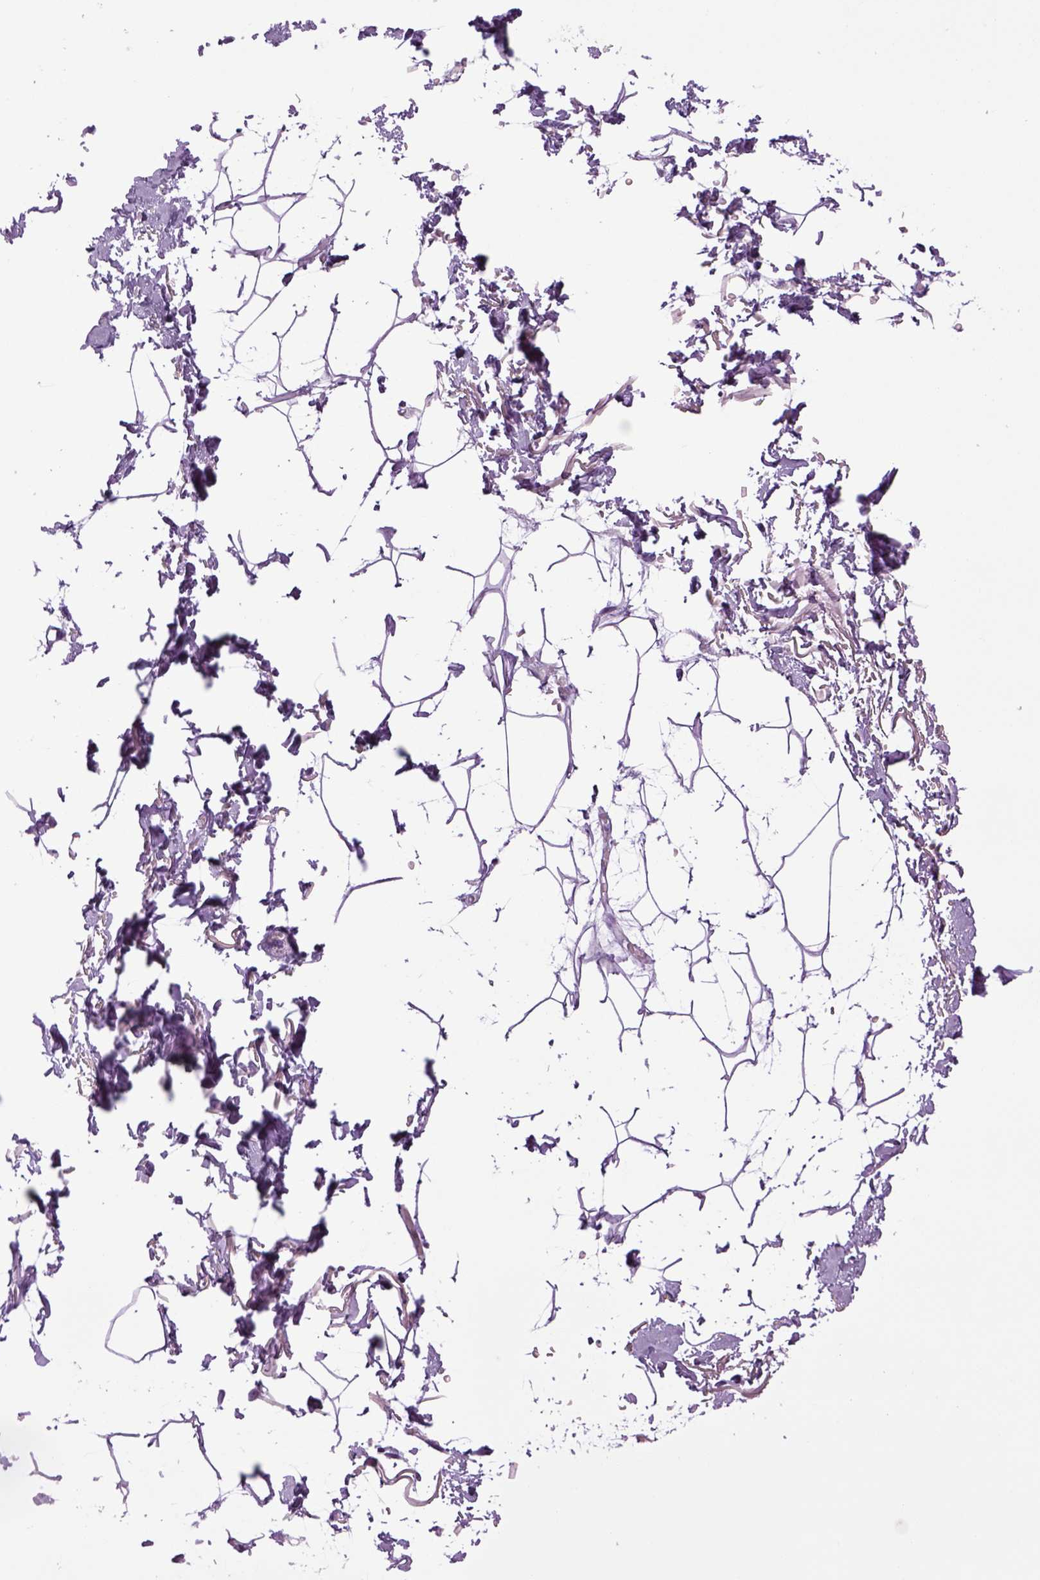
{"staining": {"intensity": "negative", "quantity": "none", "location": "none"}, "tissue": "adipose tissue", "cell_type": "Adipocytes", "image_type": "normal", "snomed": [{"axis": "morphology", "description": "Normal tissue, NOS"}, {"axis": "topography", "description": "Anal"}, {"axis": "topography", "description": "Peripheral nerve tissue"}], "caption": "Immunohistochemistry of normal human adipose tissue reveals no staining in adipocytes. Brightfield microscopy of immunohistochemistry (IHC) stained with DAB (3,3'-diaminobenzidine) (brown) and hematoxylin (blue), captured at high magnification.", "gene": "HMCN2", "patient": {"sex": "male", "age": 78}}